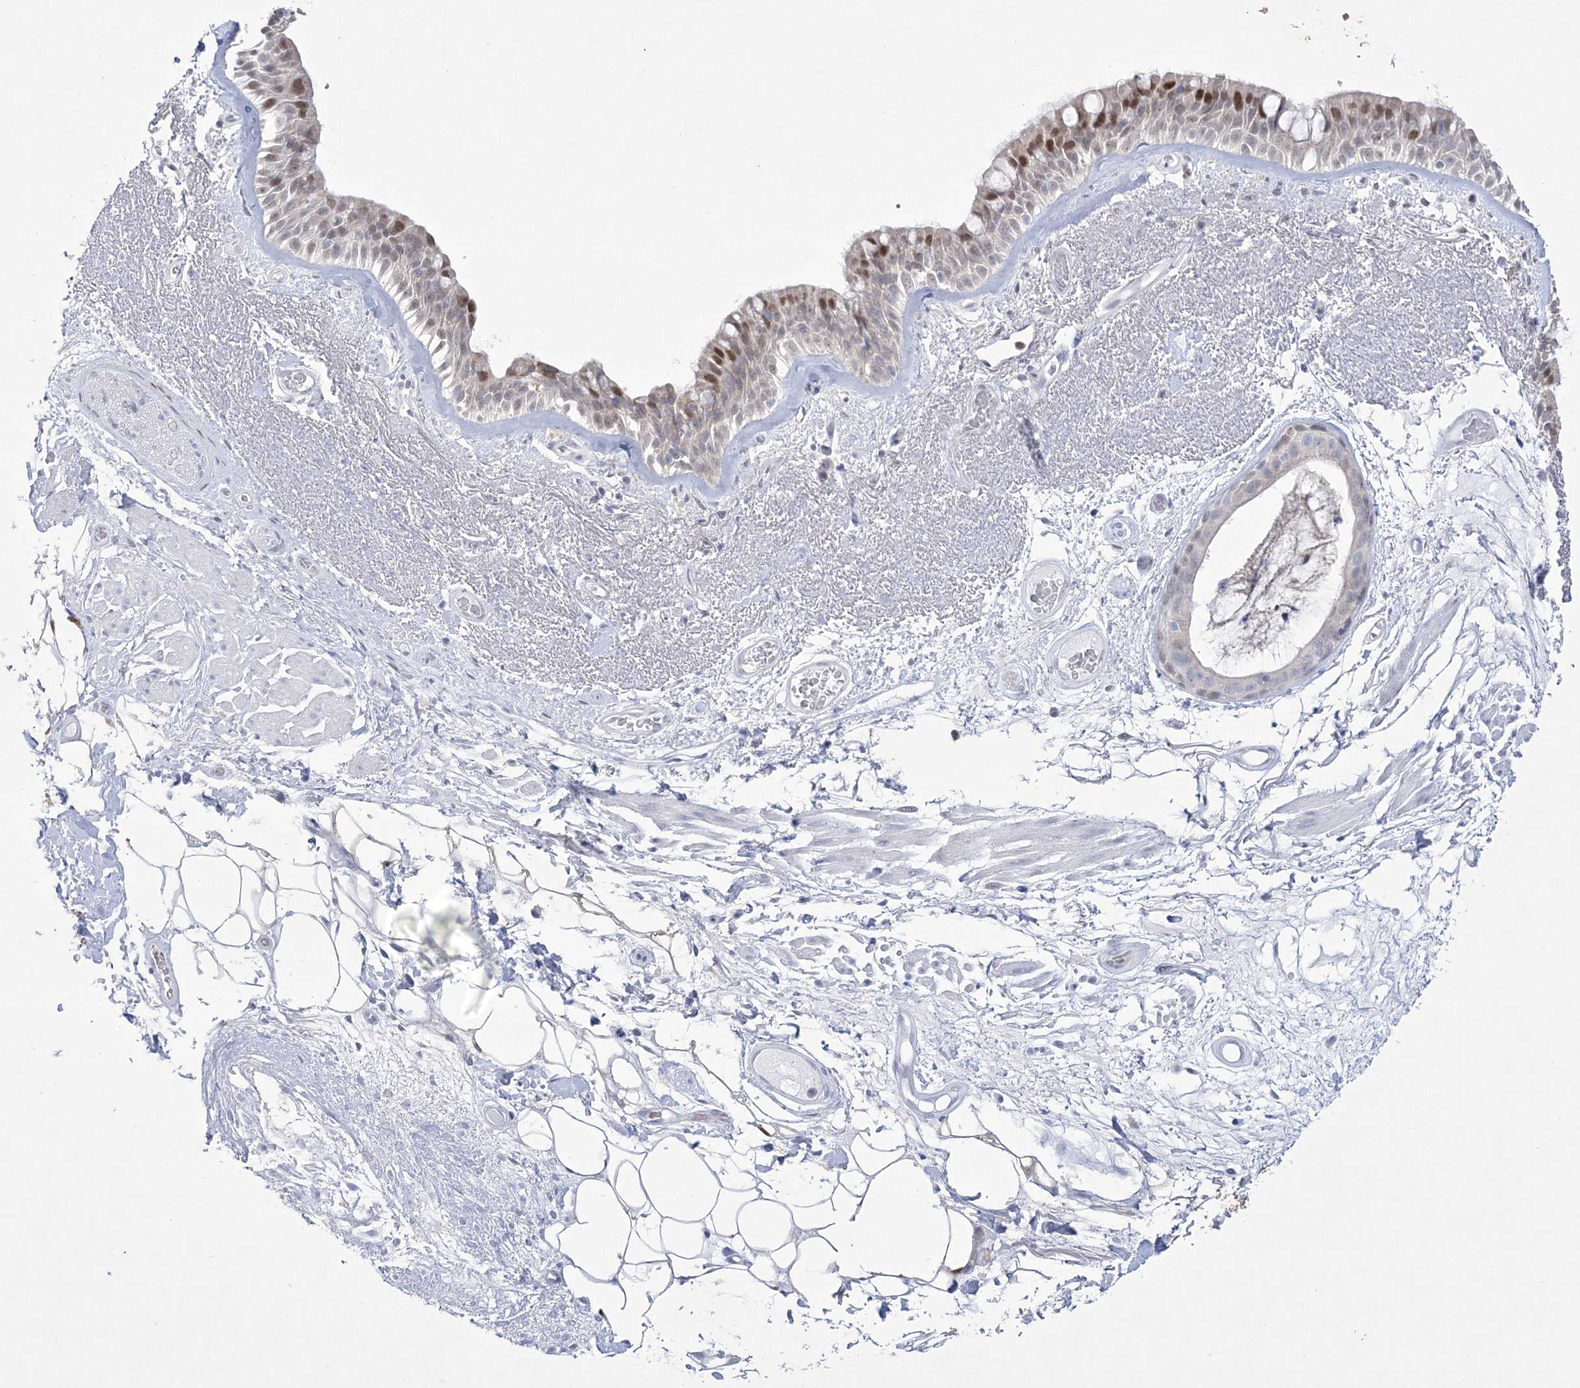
{"staining": {"intensity": "moderate", "quantity": "<25%", "location": "nuclear"}, "tissue": "bronchus", "cell_type": "Respiratory epithelial cells", "image_type": "normal", "snomed": [{"axis": "morphology", "description": "Normal tissue, NOS"}, {"axis": "morphology", "description": "Squamous cell carcinoma, NOS"}, {"axis": "topography", "description": "Lymph node"}, {"axis": "topography", "description": "Bronchus"}, {"axis": "topography", "description": "Lung"}], "caption": "This histopathology image exhibits immunohistochemistry staining of normal bronchus, with low moderate nuclear staining in approximately <25% of respiratory epithelial cells.", "gene": "WDR27", "patient": {"sex": "male", "age": 66}}